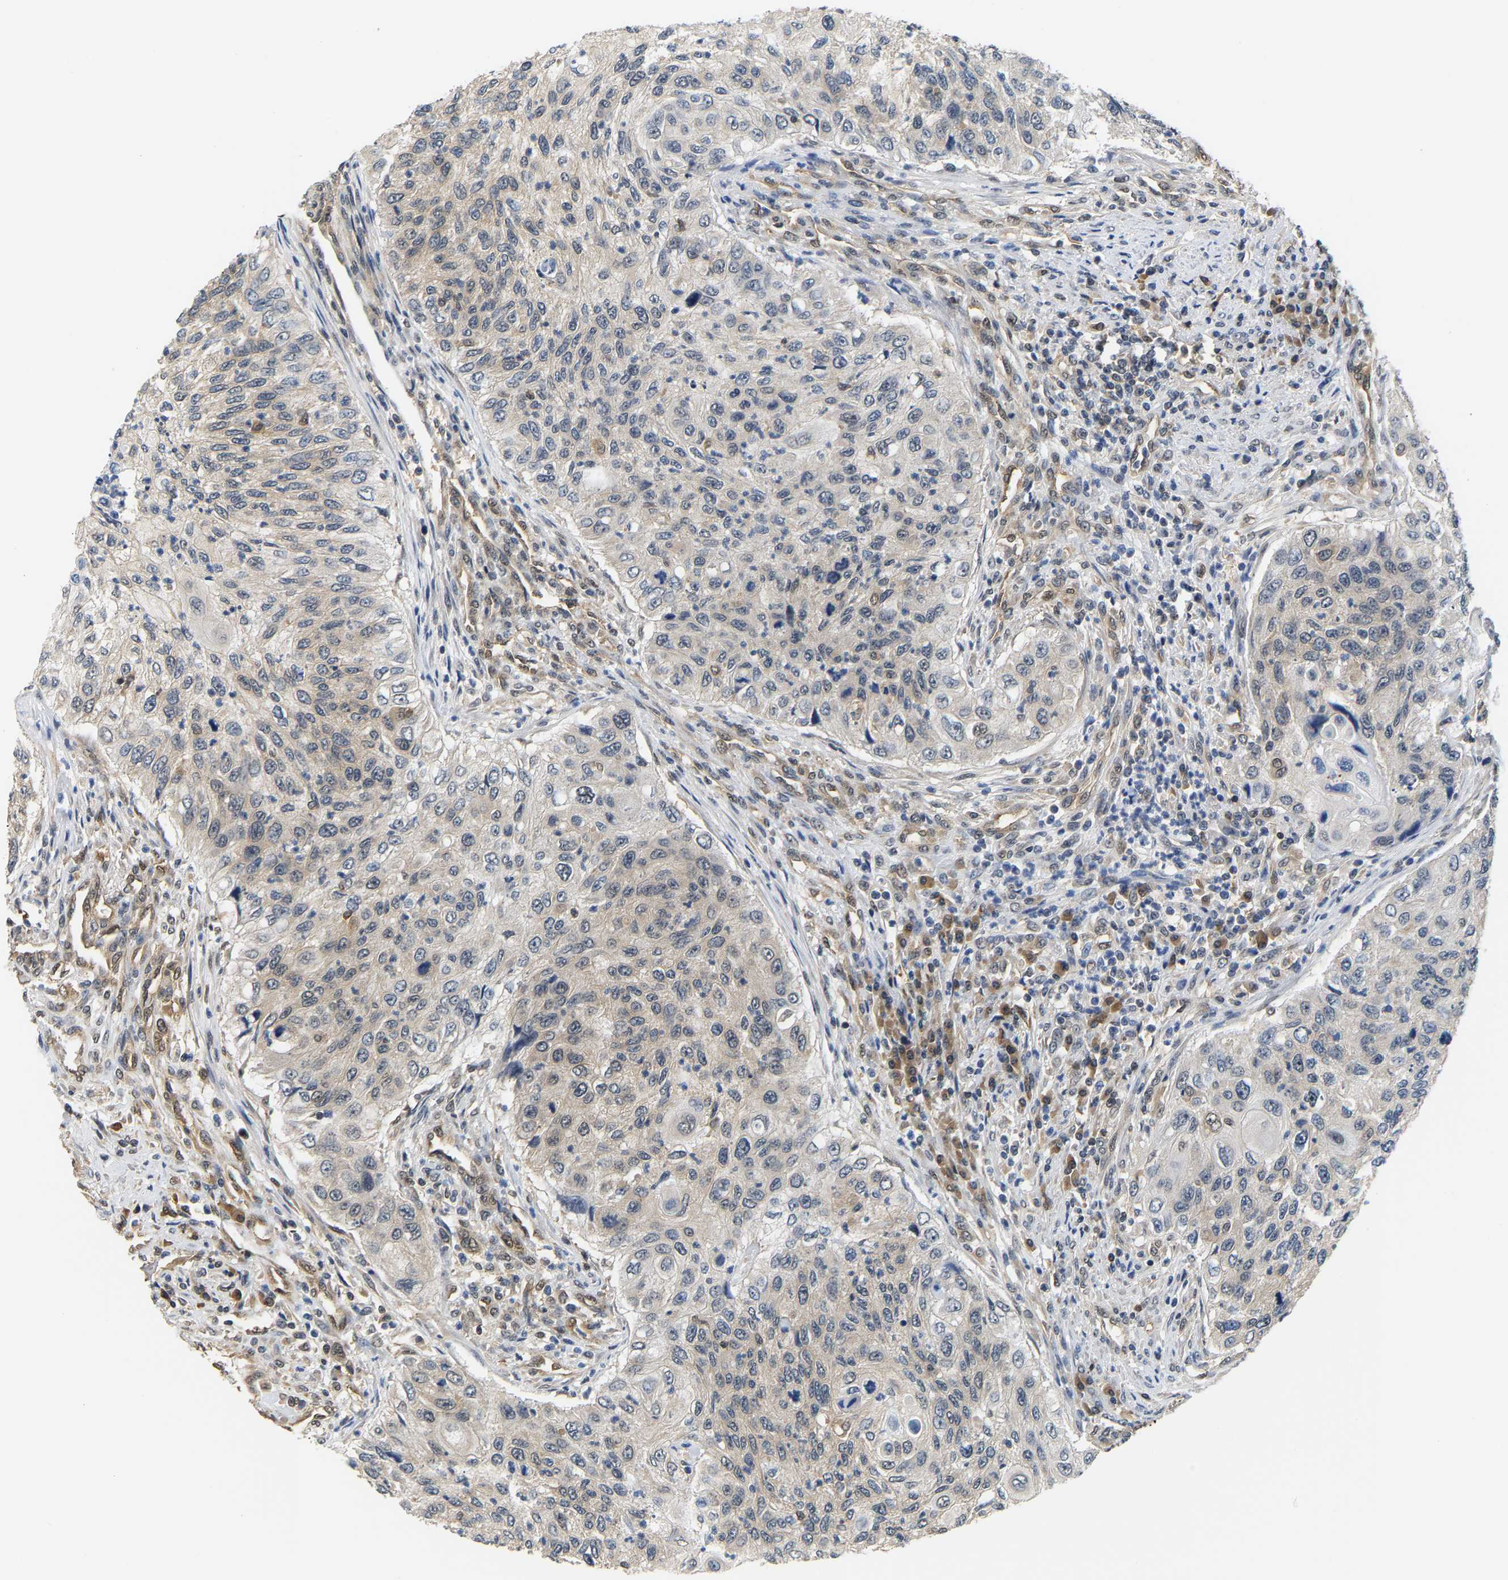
{"staining": {"intensity": "weak", "quantity": "<25%", "location": "cytoplasmic/membranous"}, "tissue": "urothelial cancer", "cell_type": "Tumor cells", "image_type": "cancer", "snomed": [{"axis": "morphology", "description": "Urothelial carcinoma, High grade"}, {"axis": "topography", "description": "Urinary bladder"}], "caption": "This is an immunohistochemistry (IHC) histopathology image of human urothelial cancer. There is no expression in tumor cells.", "gene": "ARHGEF12", "patient": {"sex": "female", "age": 60}}